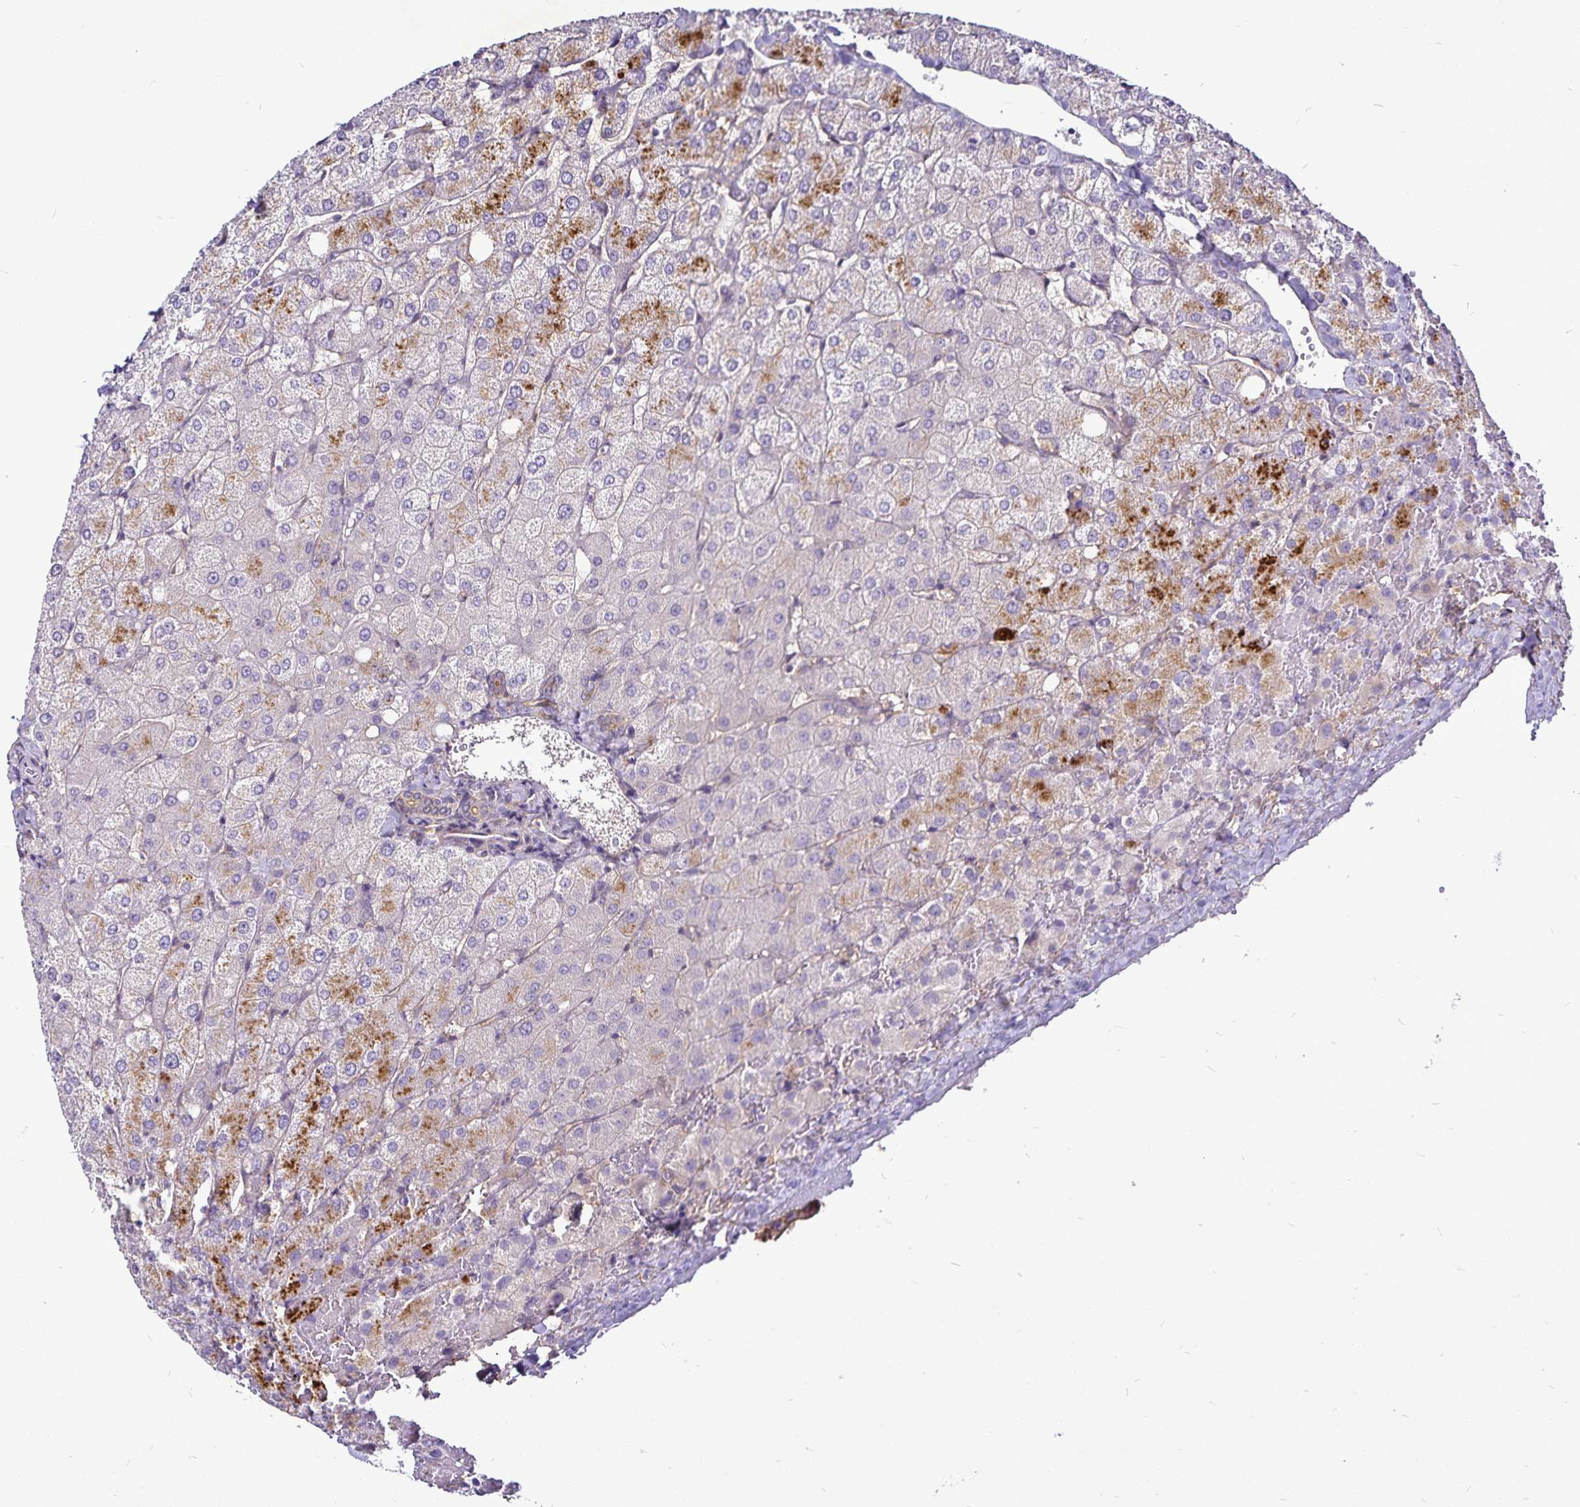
{"staining": {"intensity": "negative", "quantity": "none", "location": "none"}, "tissue": "liver", "cell_type": "Cholangiocytes", "image_type": "normal", "snomed": [{"axis": "morphology", "description": "Normal tissue, NOS"}, {"axis": "topography", "description": "Liver"}], "caption": "Image shows no protein staining in cholangiocytes of normal liver. (Brightfield microscopy of DAB IHC at high magnification).", "gene": "GNG12", "patient": {"sex": "female", "age": 54}}